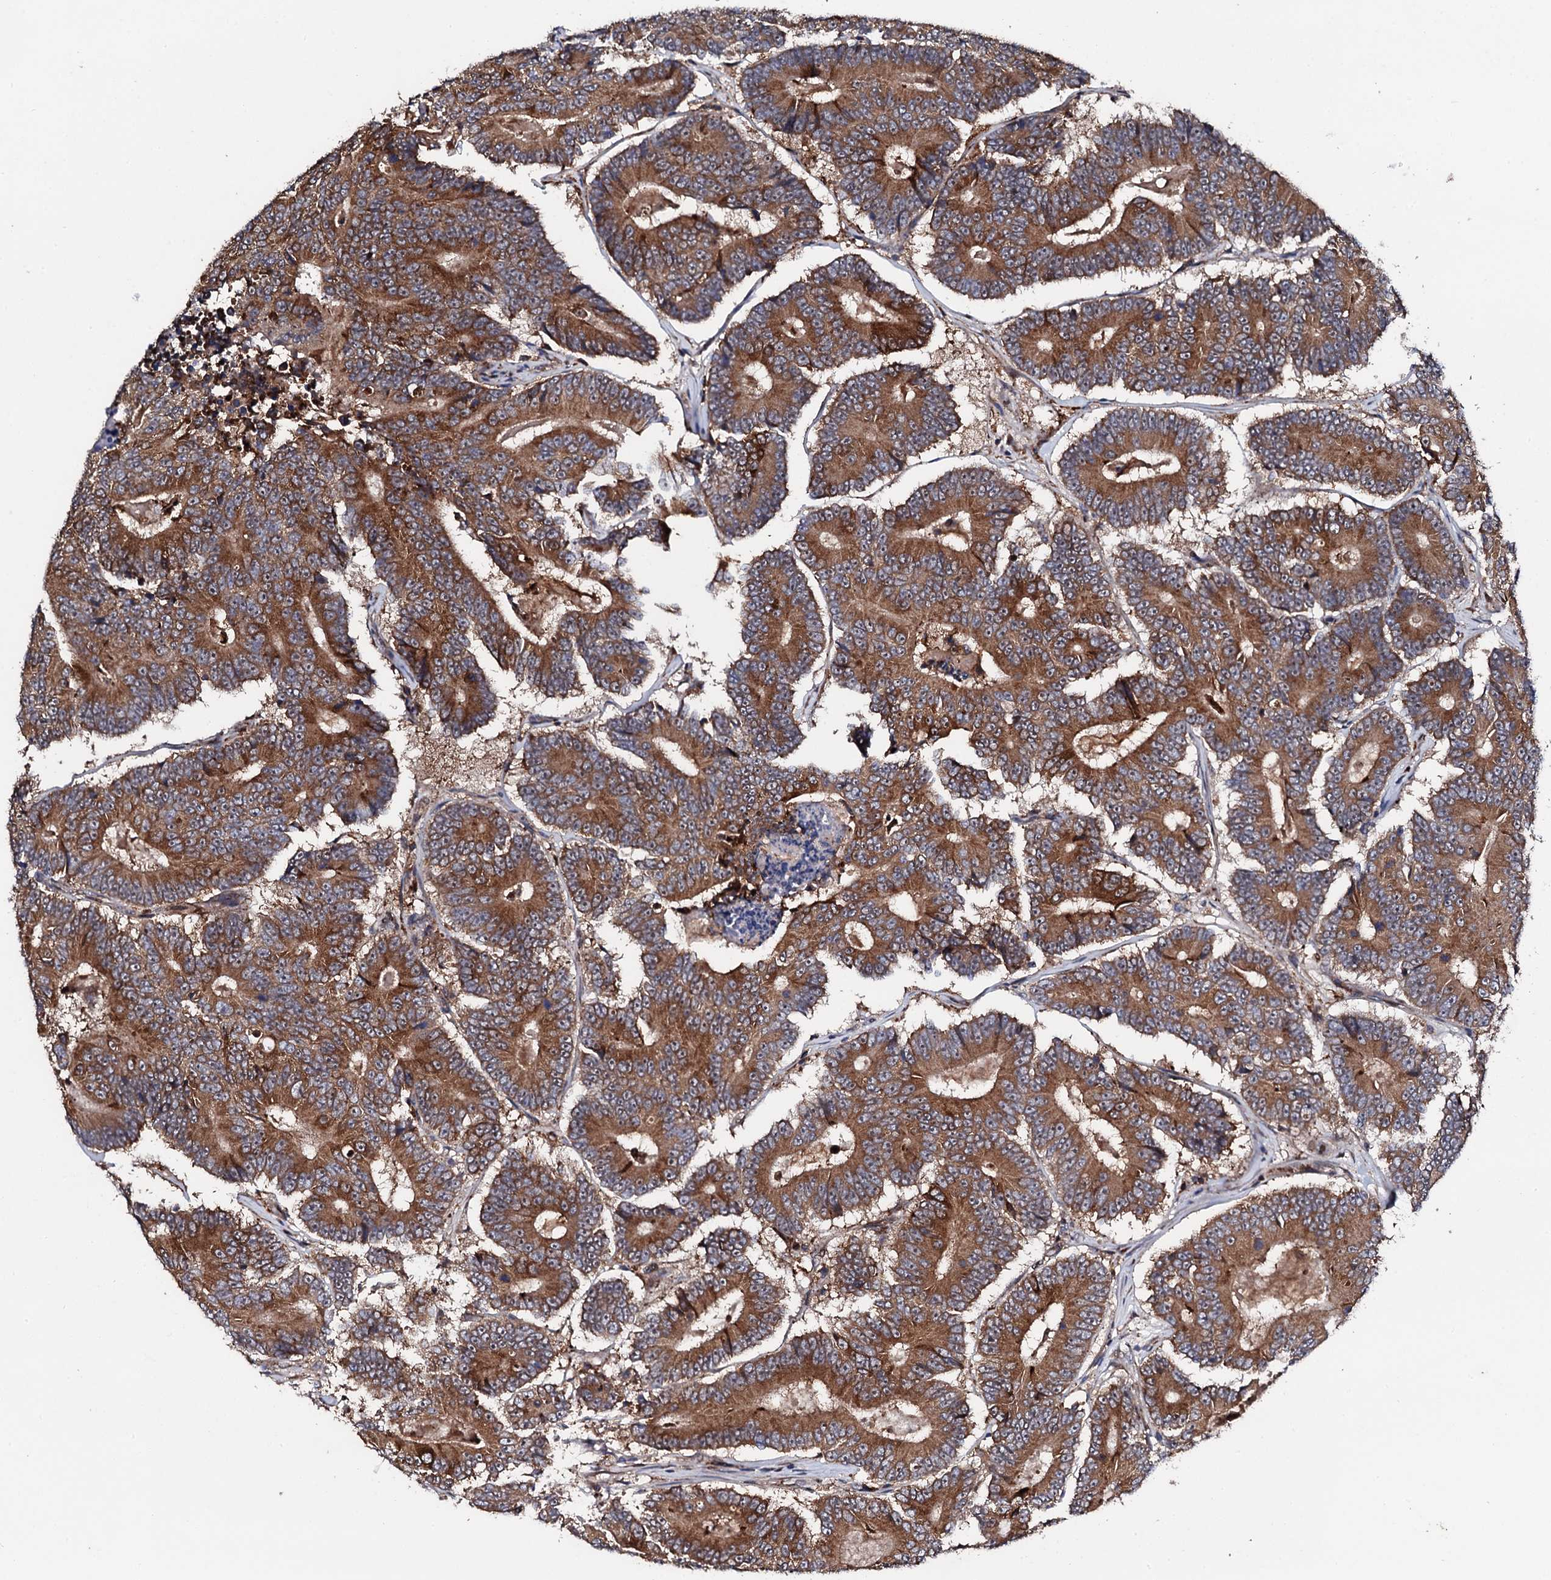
{"staining": {"intensity": "moderate", "quantity": ">75%", "location": "cytoplasmic/membranous"}, "tissue": "colorectal cancer", "cell_type": "Tumor cells", "image_type": "cancer", "snomed": [{"axis": "morphology", "description": "Adenocarcinoma, NOS"}, {"axis": "topography", "description": "Colon"}], "caption": "High-magnification brightfield microscopy of colorectal cancer (adenocarcinoma) stained with DAB (brown) and counterstained with hematoxylin (blue). tumor cells exhibit moderate cytoplasmic/membranous expression is identified in about>75% of cells.", "gene": "GTPBP4", "patient": {"sex": "male", "age": 83}}